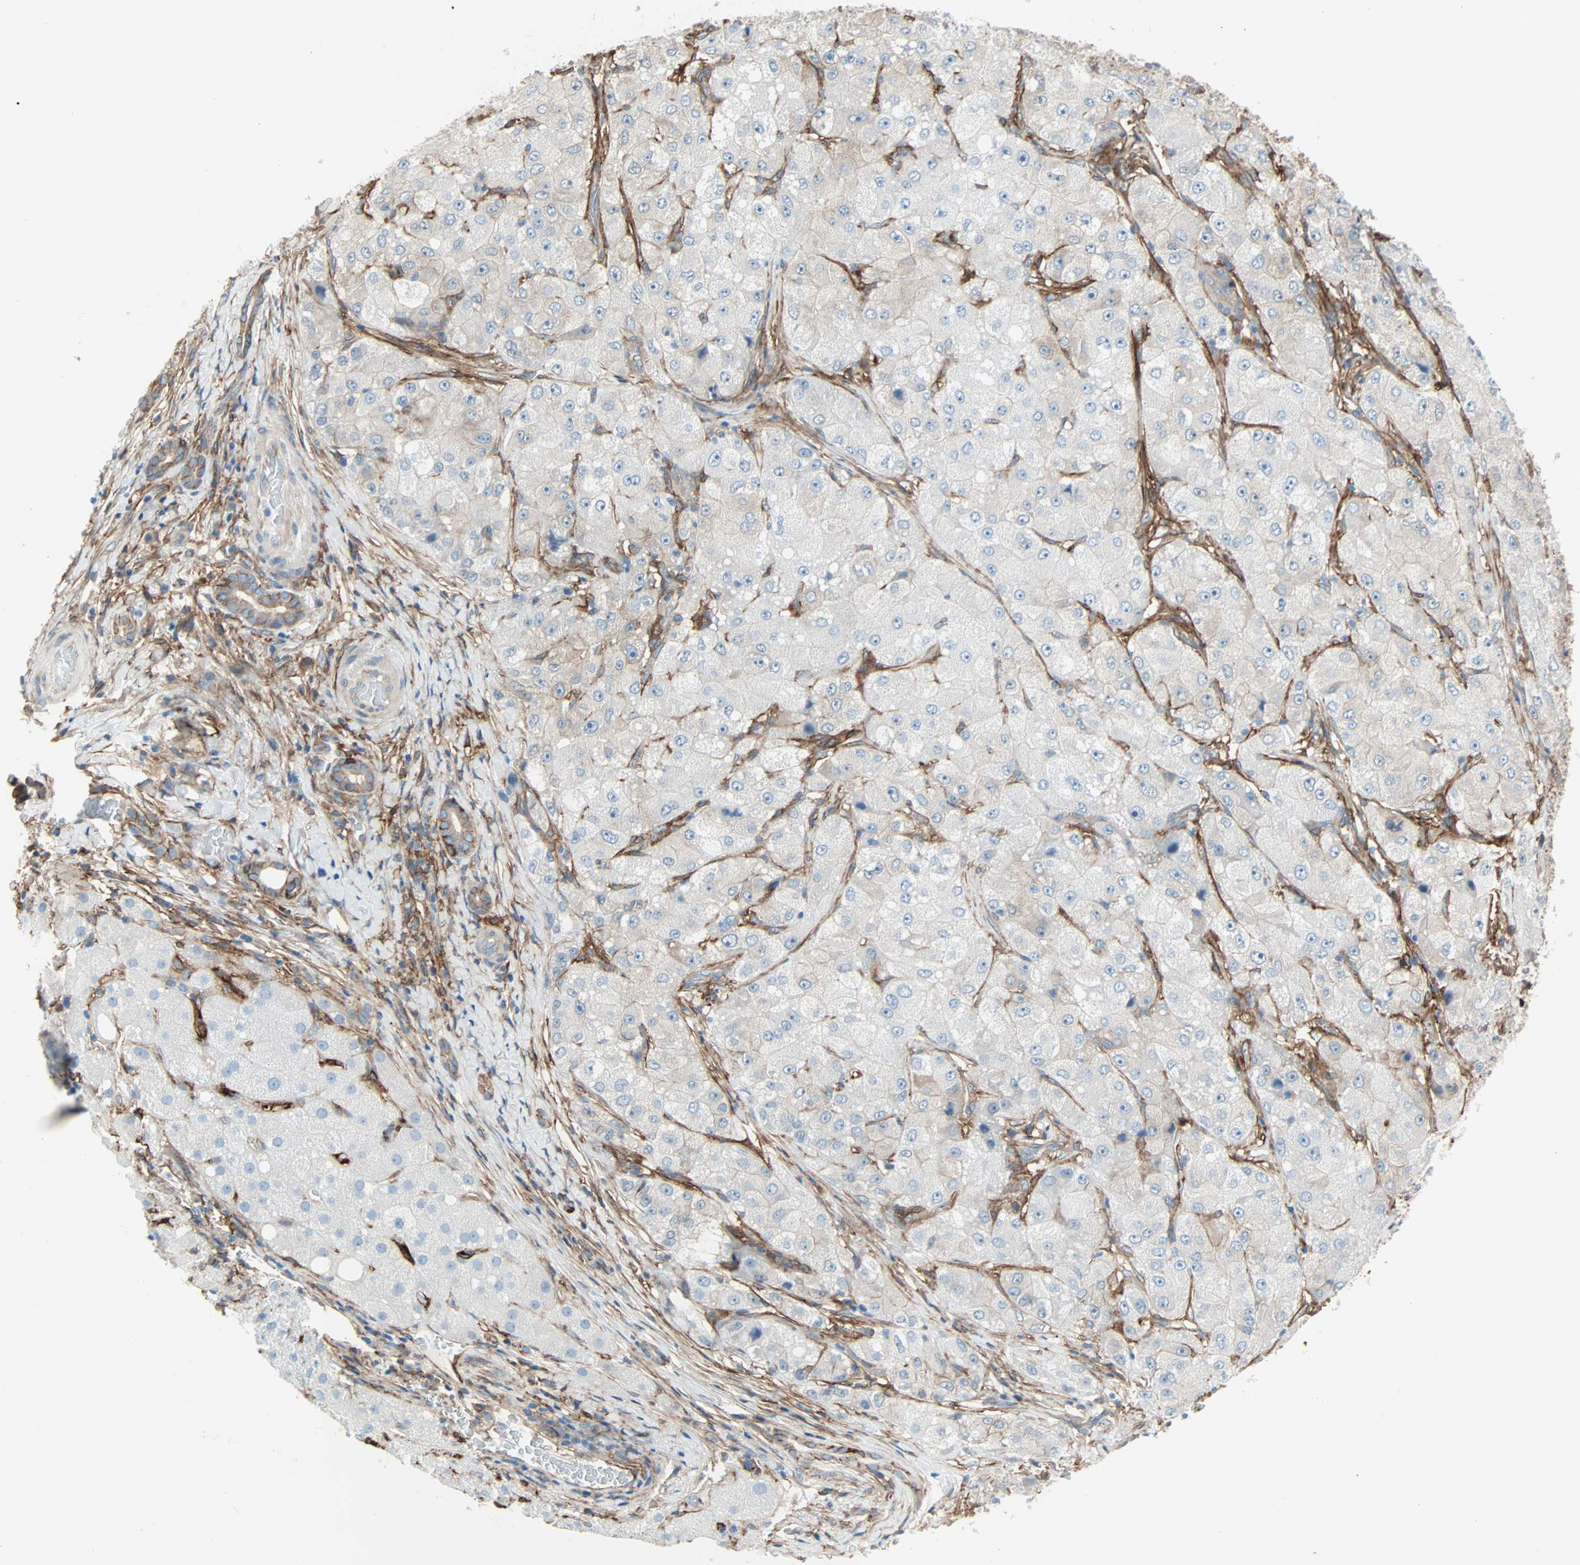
{"staining": {"intensity": "moderate", "quantity": "25%-75%", "location": "cytoplasmic/membranous"}, "tissue": "liver cancer", "cell_type": "Tumor cells", "image_type": "cancer", "snomed": [{"axis": "morphology", "description": "Carcinoma, Hepatocellular, NOS"}, {"axis": "topography", "description": "Liver"}], "caption": "Protein staining of liver cancer tissue exhibits moderate cytoplasmic/membranous positivity in approximately 25%-75% of tumor cells.", "gene": "EPB41L2", "patient": {"sex": "male", "age": 80}}